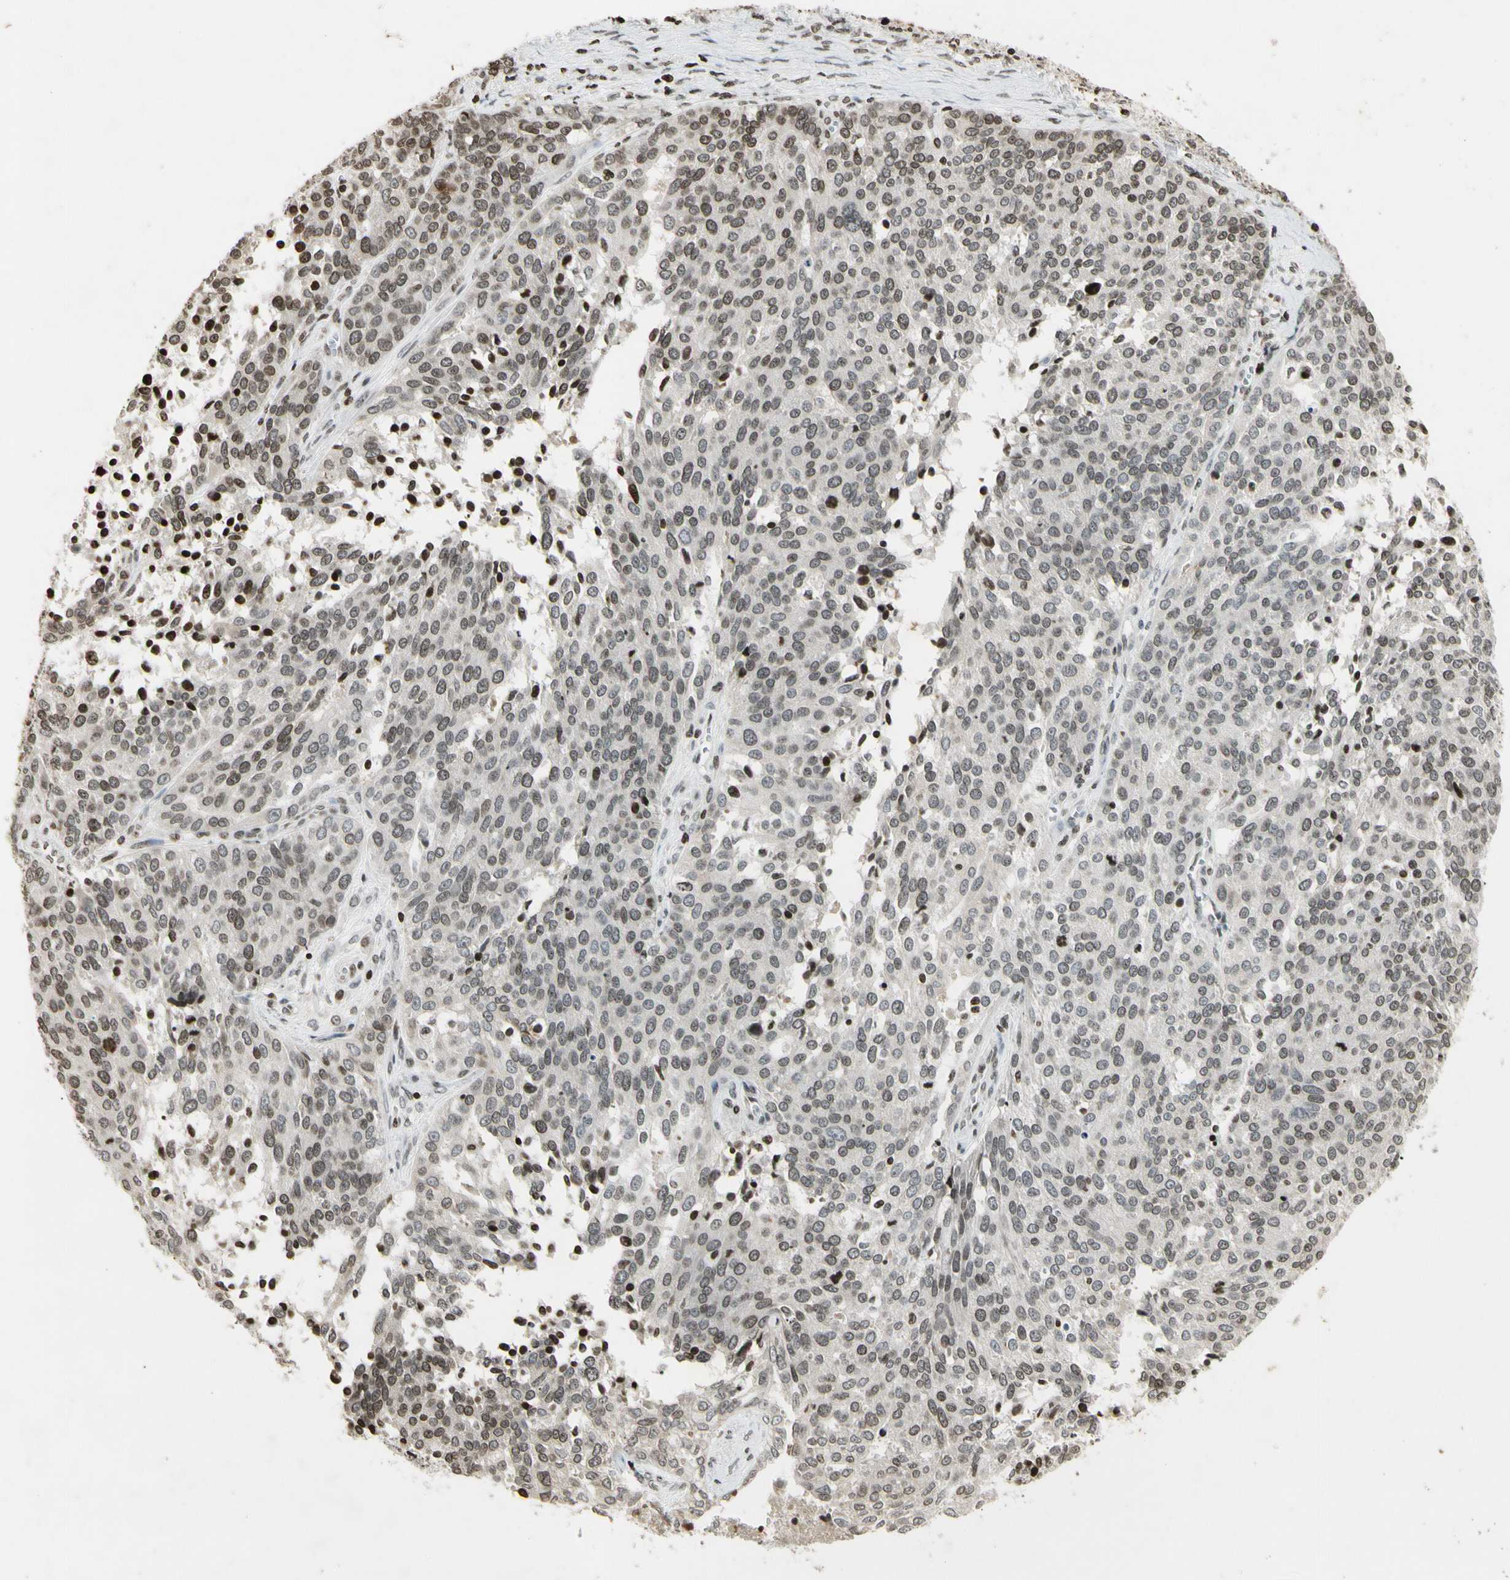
{"staining": {"intensity": "moderate", "quantity": "25%-75%", "location": "nuclear"}, "tissue": "ovarian cancer", "cell_type": "Tumor cells", "image_type": "cancer", "snomed": [{"axis": "morphology", "description": "Cystadenocarcinoma, serous, NOS"}, {"axis": "topography", "description": "Ovary"}], "caption": "A high-resolution micrograph shows immunohistochemistry staining of serous cystadenocarcinoma (ovarian), which demonstrates moderate nuclear expression in about 25%-75% of tumor cells. (DAB IHC, brown staining for protein, blue staining for nuclei).", "gene": "RORA", "patient": {"sex": "female", "age": 44}}